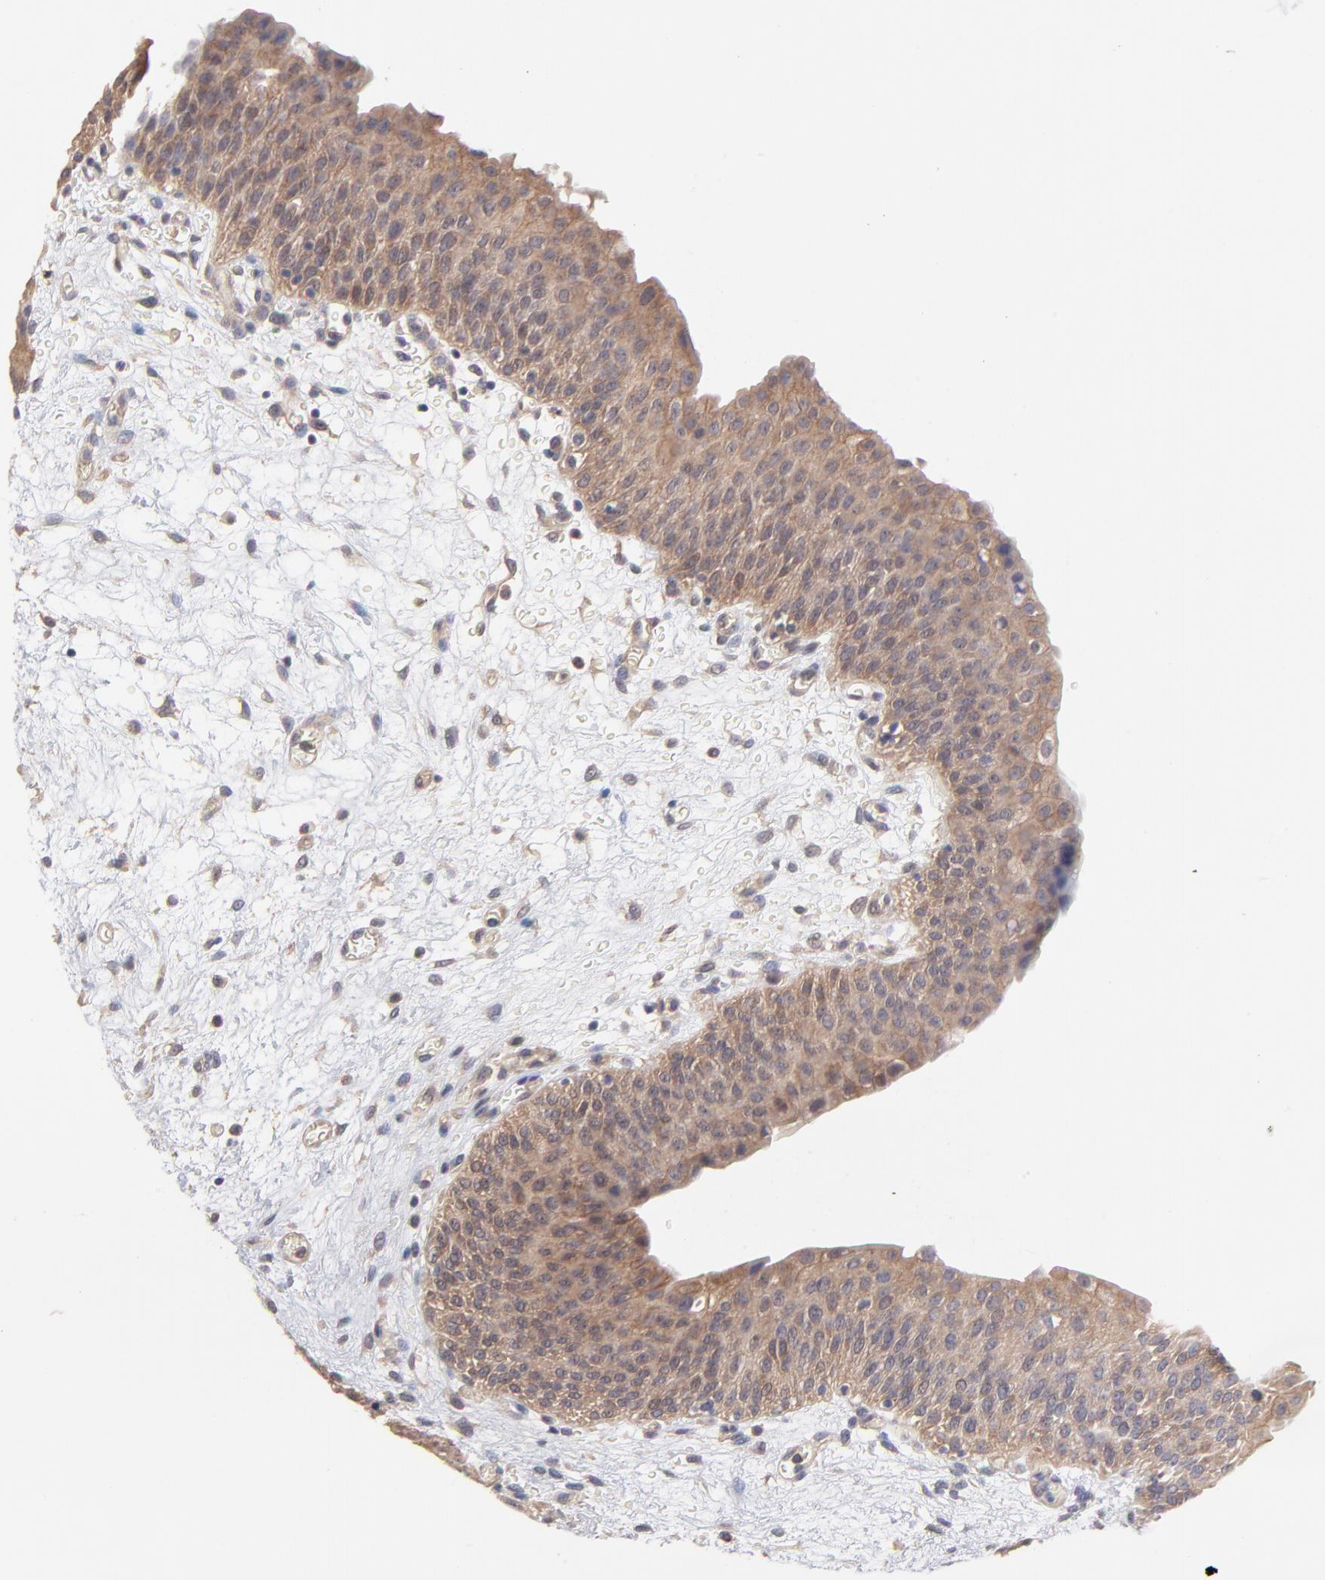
{"staining": {"intensity": "moderate", "quantity": ">75%", "location": "cytoplasmic/membranous"}, "tissue": "urinary bladder", "cell_type": "Urothelial cells", "image_type": "normal", "snomed": [{"axis": "morphology", "description": "Normal tissue, NOS"}, {"axis": "morphology", "description": "Dysplasia, NOS"}, {"axis": "topography", "description": "Urinary bladder"}], "caption": "Urothelial cells display moderate cytoplasmic/membranous staining in approximately >75% of cells in benign urinary bladder. The protein of interest is stained brown, and the nuclei are stained in blue (DAB (3,3'-diaminobenzidine) IHC with brightfield microscopy, high magnification).", "gene": "STAP2", "patient": {"sex": "male", "age": 35}}